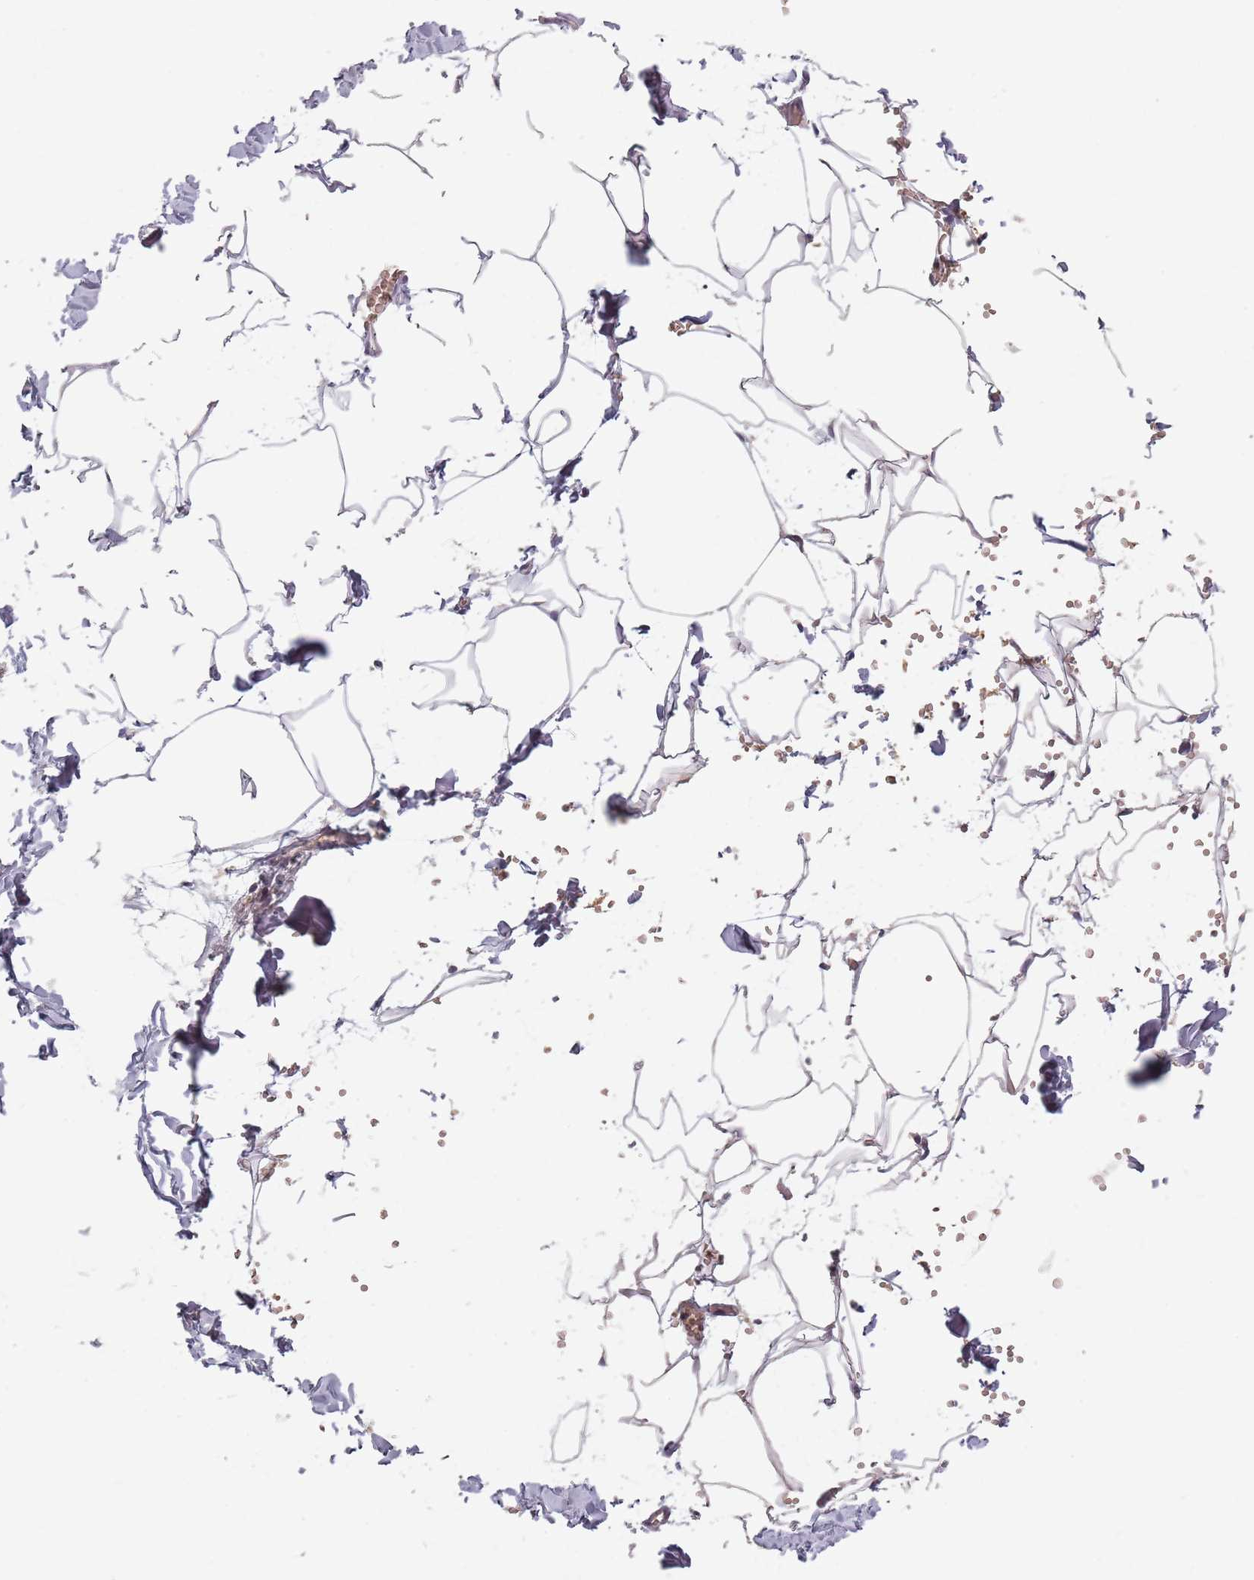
{"staining": {"intensity": "weak", "quantity": ">75%", "location": "cytoplasmic/membranous"}, "tissue": "adipose tissue", "cell_type": "Adipocytes", "image_type": "normal", "snomed": [{"axis": "morphology", "description": "Normal tissue, NOS"}, {"axis": "topography", "description": "Gallbladder"}, {"axis": "topography", "description": "Peripheral nerve tissue"}], "caption": "Immunohistochemical staining of unremarkable human adipose tissue reveals low levels of weak cytoplasmic/membranous staining in approximately >75% of adipocytes. (DAB (3,3'-diaminobenzidine) = brown stain, brightfield microscopy at high magnification).", "gene": "ASB13", "patient": {"sex": "male", "age": 38}}